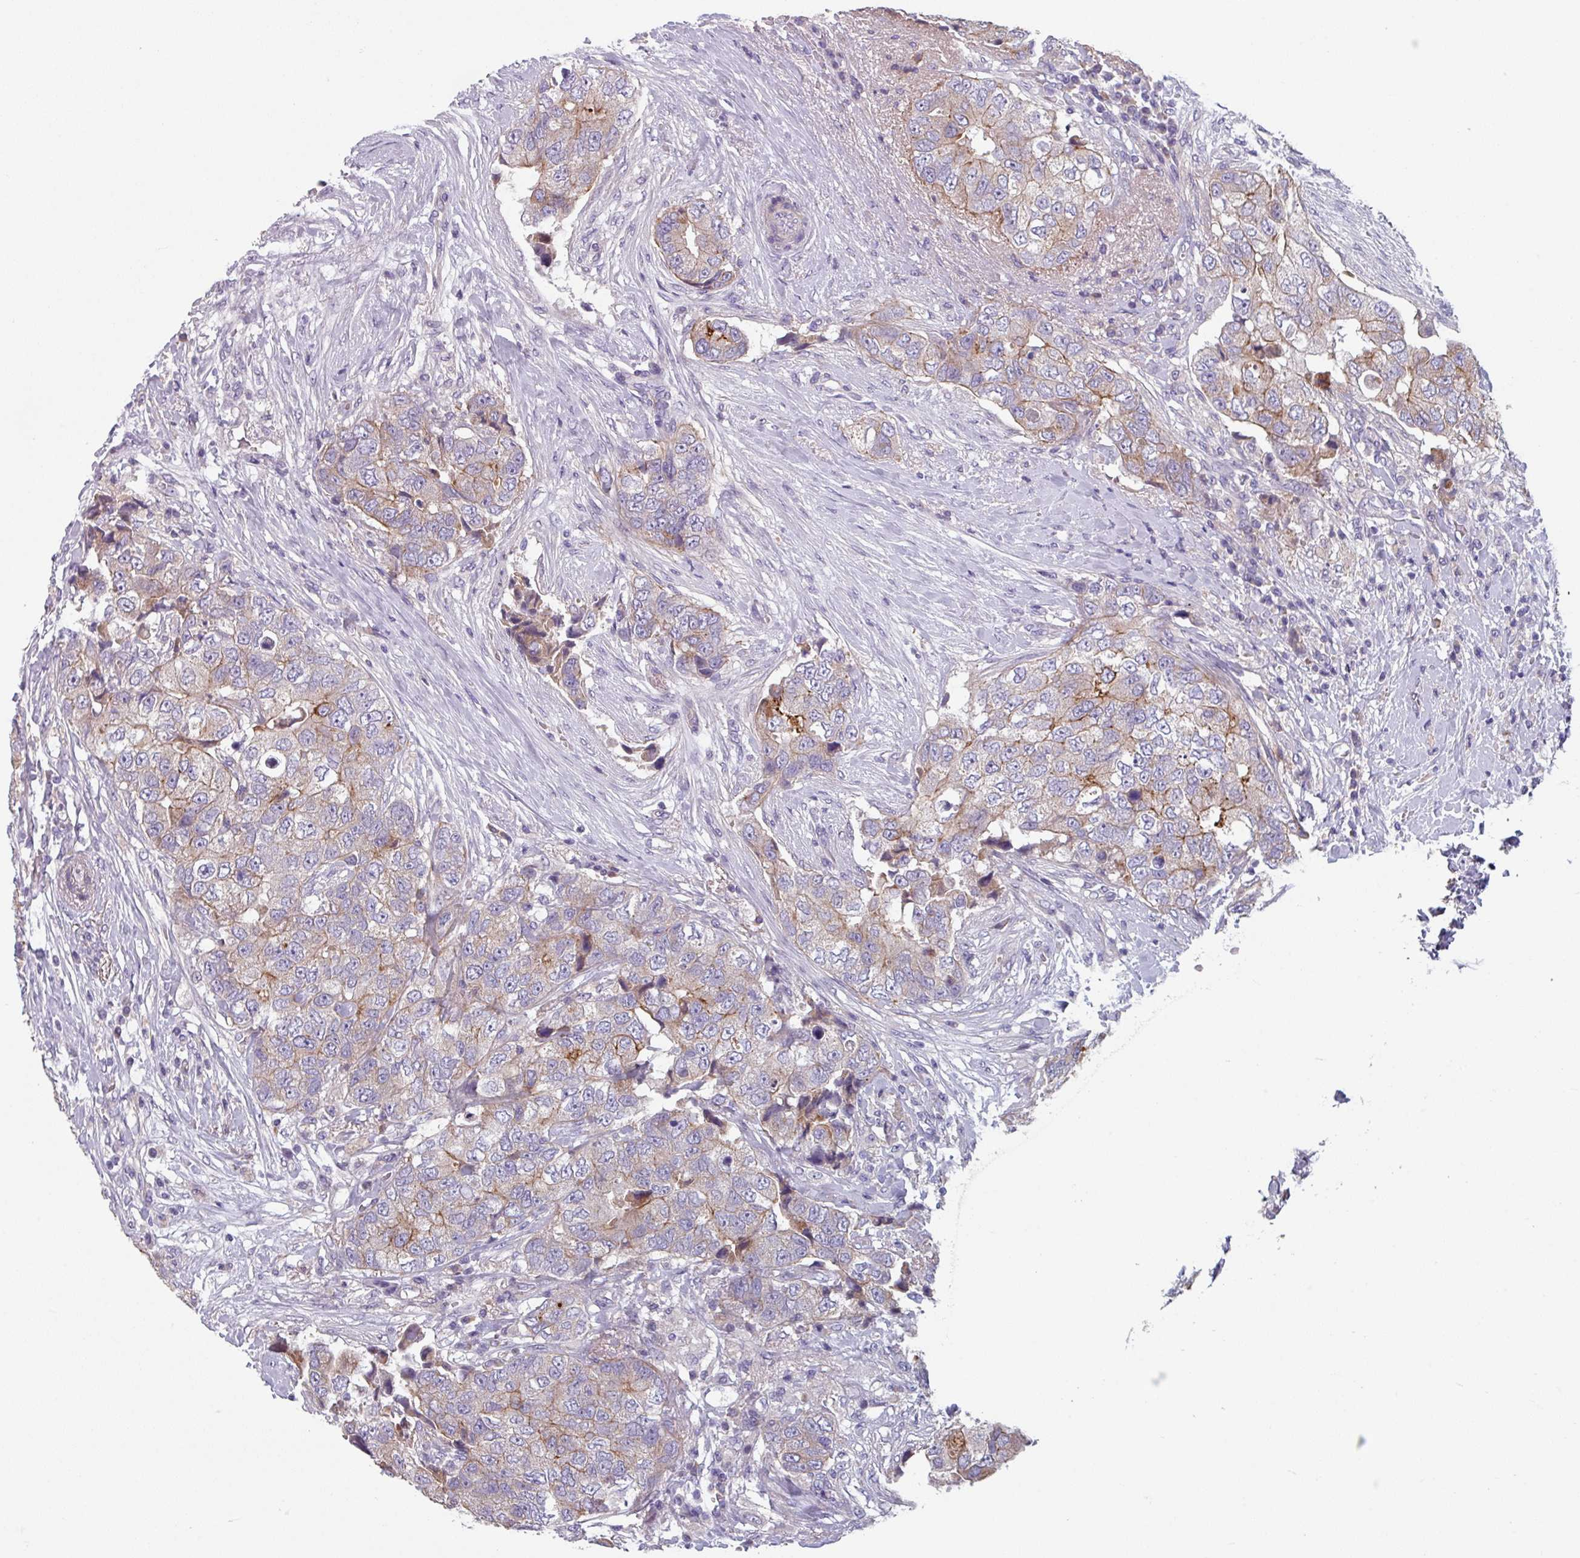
{"staining": {"intensity": "moderate", "quantity": "<25%", "location": "cytoplasmic/membranous"}, "tissue": "breast cancer", "cell_type": "Tumor cells", "image_type": "cancer", "snomed": [{"axis": "morphology", "description": "Normal tissue, NOS"}, {"axis": "morphology", "description": "Duct carcinoma"}, {"axis": "topography", "description": "Breast"}], "caption": "Breast cancer (intraductal carcinoma) was stained to show a protein in brown. There is low levels of moderate cytoplasmic/membranous staining in approximately <25% of tumor cells. (DAB IHC with brightfield microscopy, high magnification).", "gene": "TMEM132A", "patient": {"sex": "female", "age": 62}}